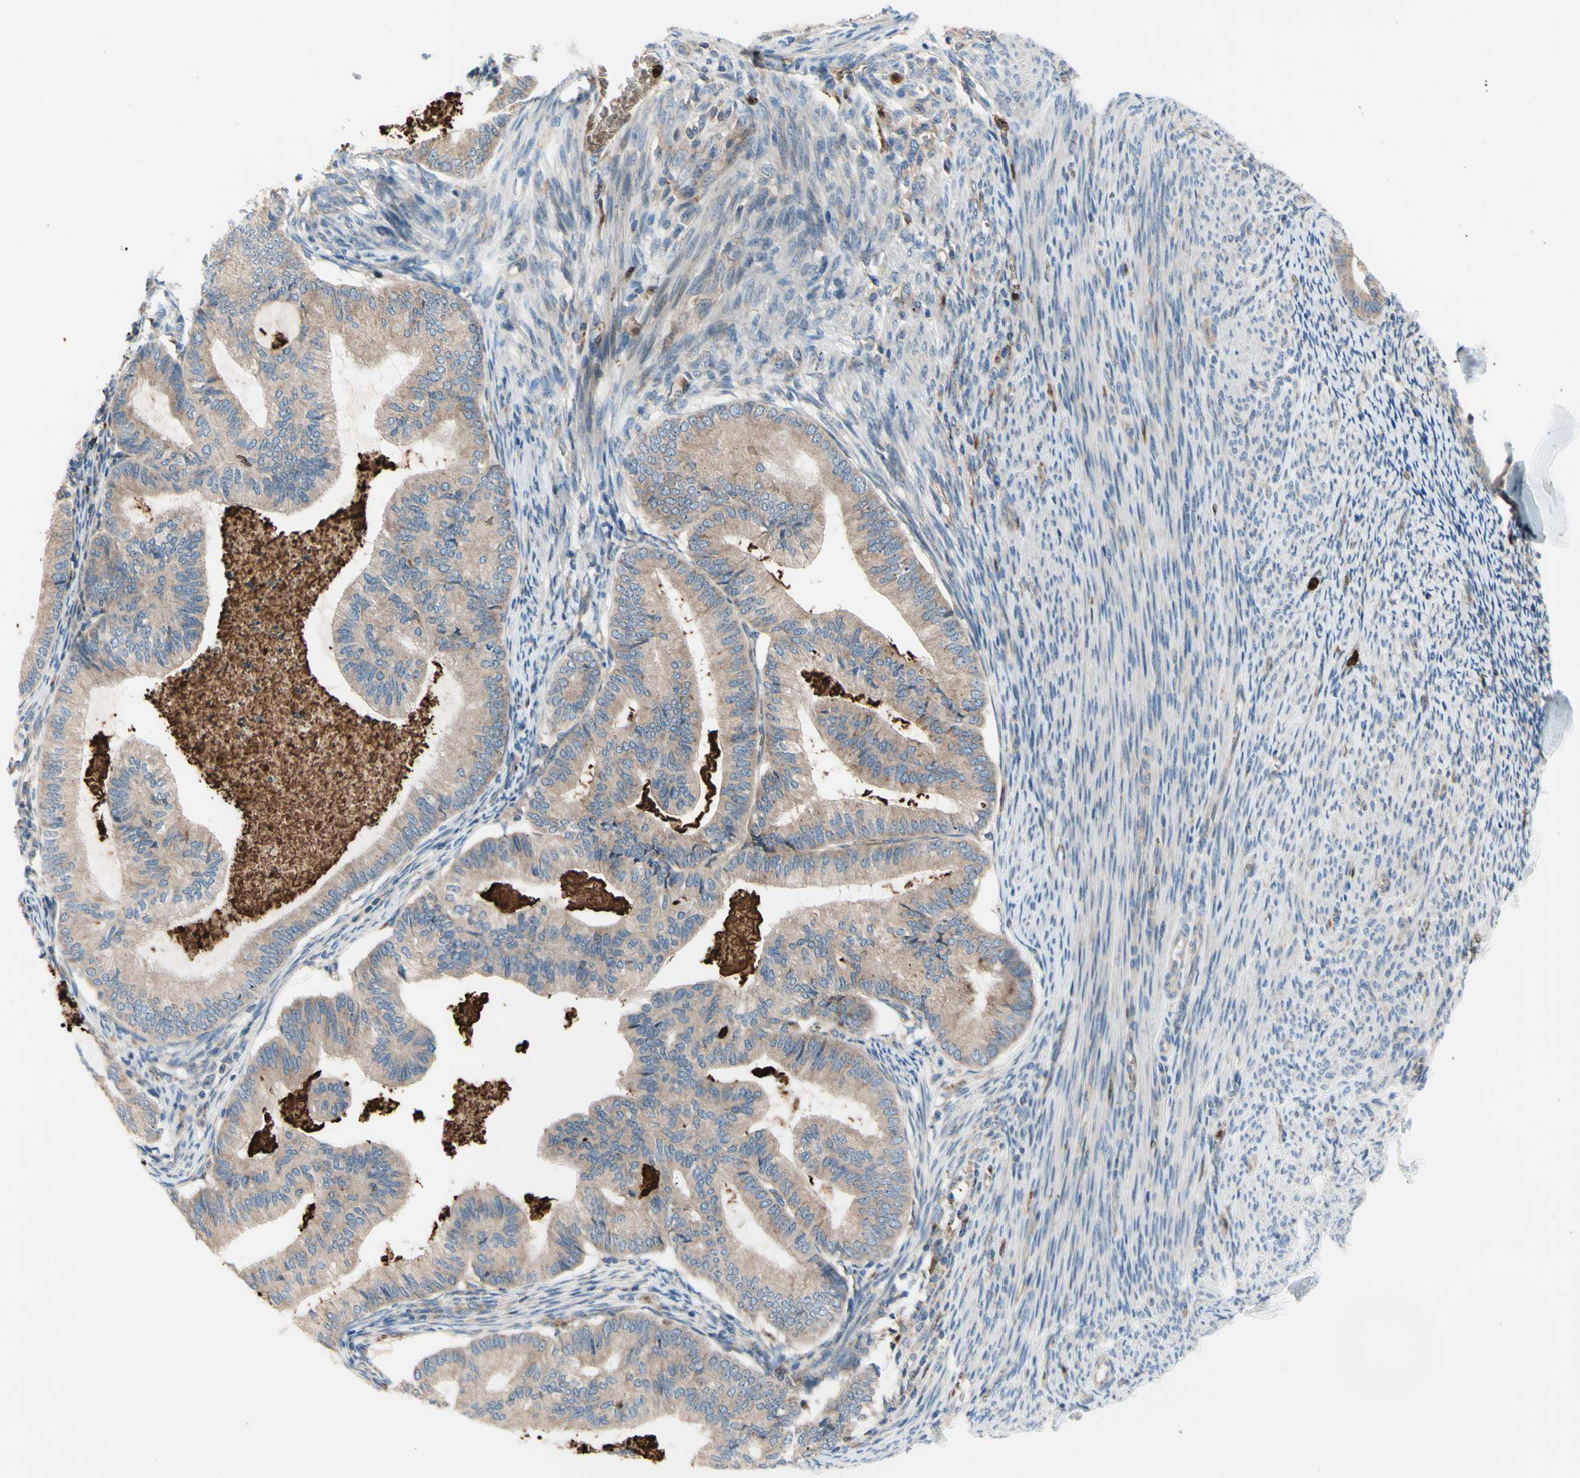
{"staining": {"intensity": "weak", "quantity": ">75%", "location": "cytoplasmic/membranous"}, "tissue": "cervical cancer", "cell_type": "Tumor cells", "image_type": "cancer", "snomed": [{"axis": "morphology", "description": "Normal tissue, NOS"}, {"axis": "morphology", "description": "Adenocarcinoma, NOS"}, {"axis": "topography", "description": "Cervix"}, {"axis": "topography", "description": "Endometrium"}], "caption": "Cervical cancer stained for a protein (brown) exhibits weak cytoplasmic/membranous positive staining in about >75% of tumor cells.", "gene": "USP9X", "patient": {"sex": "female", "age": 86}}